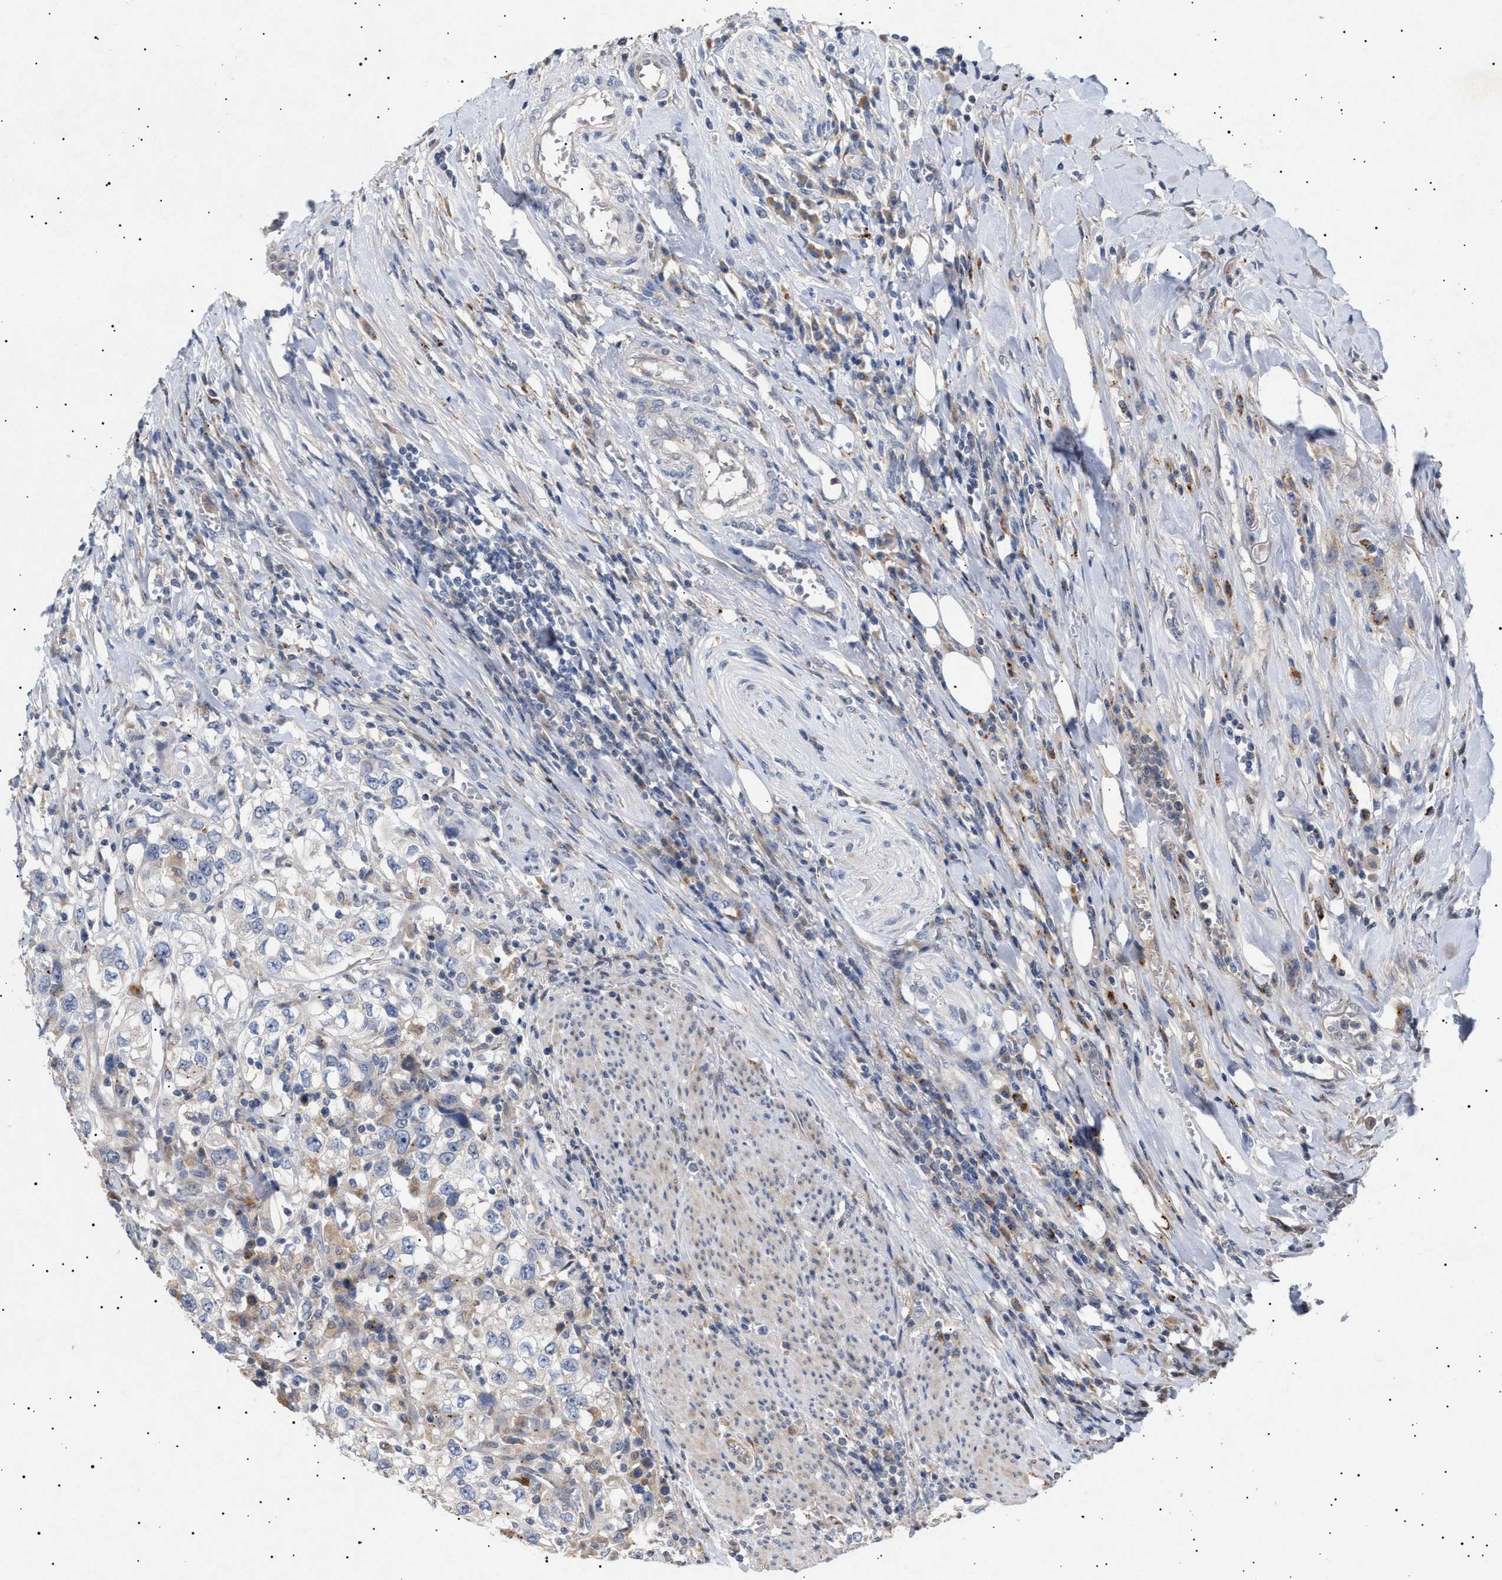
{"staining": {"intensity": "negative", "quantity": "none", "location": "none"}, "tissue": "urothelial cancer", "cell_type": "Tumor cells", "image_type": "cancer", "snomed": [{"axis": "morphology", "description": "Urothelial carcinoma, High grade"}, {"axis": "topography", "description": "Urinary bladder"}], "caption": "IHC of high-grade urothelial carcinoma displays no positivity in tumor cells.", "gene": "SIRT5", "patient": {"sex": "female", "age": 80}}